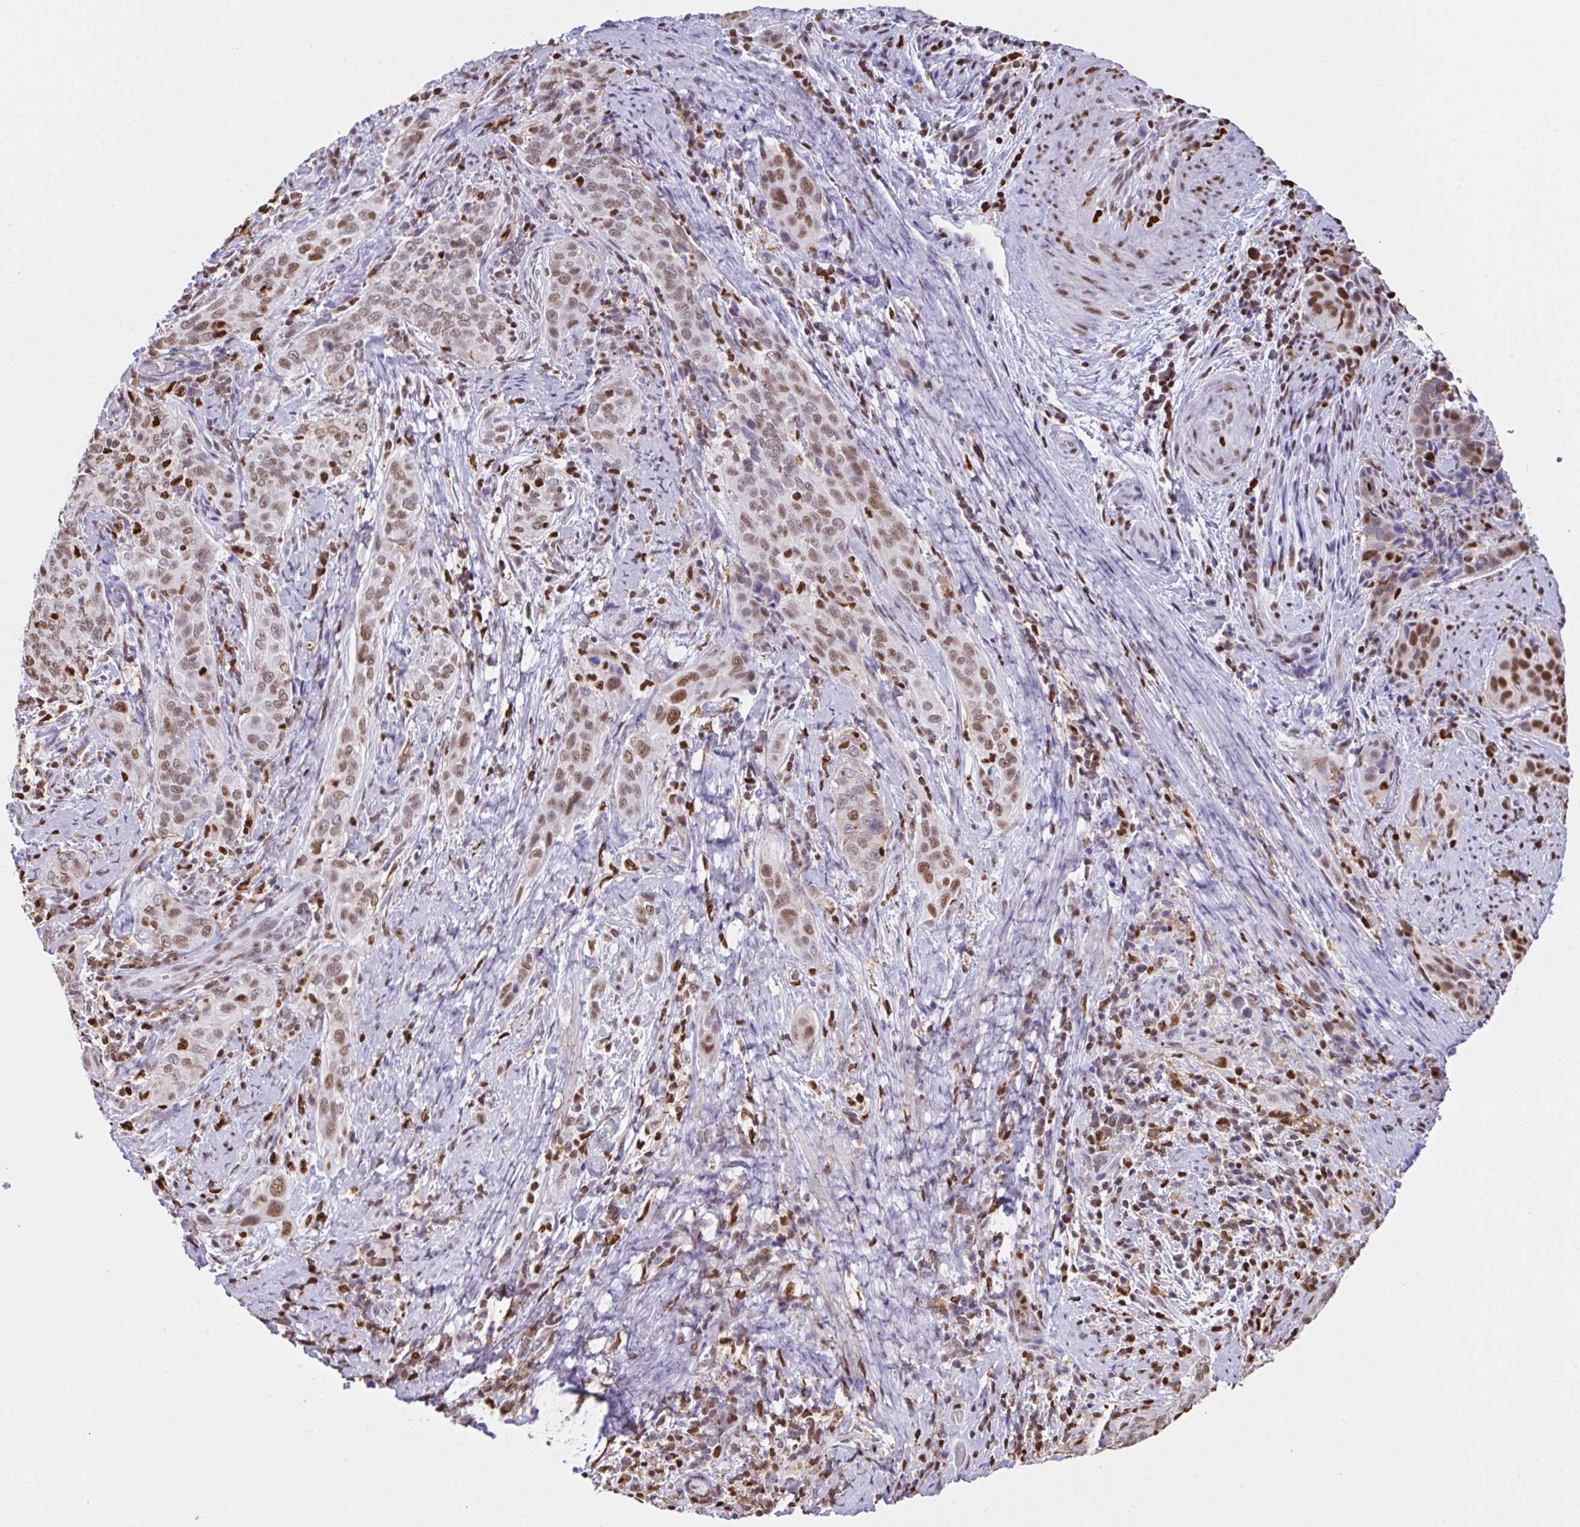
{"staining": {"intensity": "moderate", "quantity": "25%-75%", "location": "nuclear"}, "tissue": "cervical cancer", "cell_type": "Tumor cells", "image_type": "cancer", "snomed": [{"axis": "morphology", "description": "Squamous cell carcinoma, NOS"}, {"axis": "topography", "description": "Cervix"}], "caption": "Cervical squamous cell carcinoma stained with IHC displays moderate nuclear expression in approximately 25%-75% of tumor cells.", "gene": "BTBD10", "patient": {"sex": "female", "age": 38}}